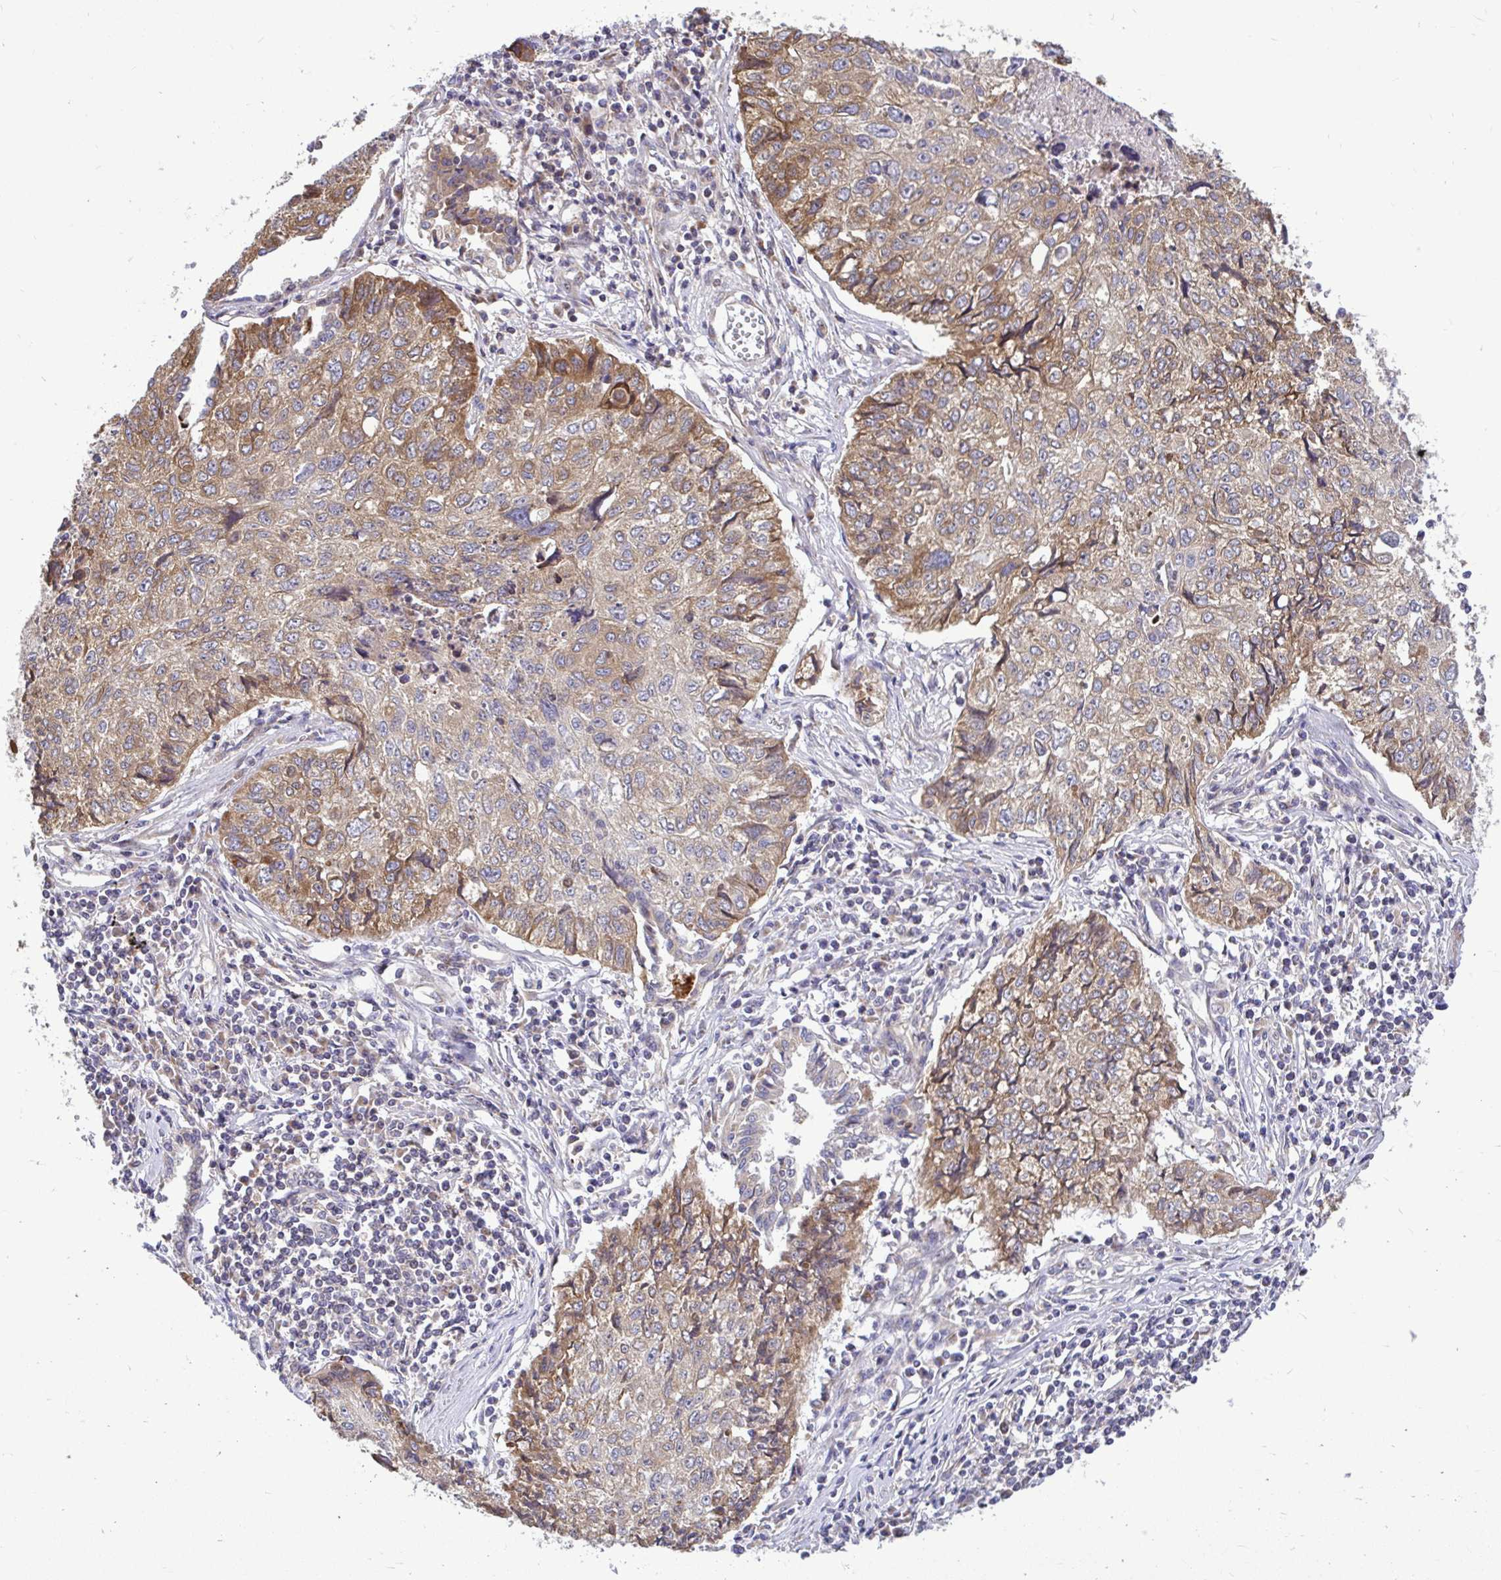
{"staining": {"intensity": "moderate", "quantity": "25%-75%", "location": "cytoplasmic/membranous"}, "tissue": "lung cancer", "cell_type": "Tumor cells", "image_type": "cancer", "snomed": [{"axis": "morphology", "description": "Normal morphology"}, {"axis": "morphology", "description": "Aneuploidy"}, {"axis": "morphology", "description": "Squamous cell carcinoma, NOS"}, {"axis": "topography", "description": "Lymph node"}, {"axis": "topography", "description": "Lung"}], "caption": "Human lung aneuploidy stained with a brown dye demonstrates moderate cytoplasmic/membranous positive positivity in about 25%-75% of tumor cells.", "gene": "VTI1B", "patient": {"sex": "female", "age": 76}}